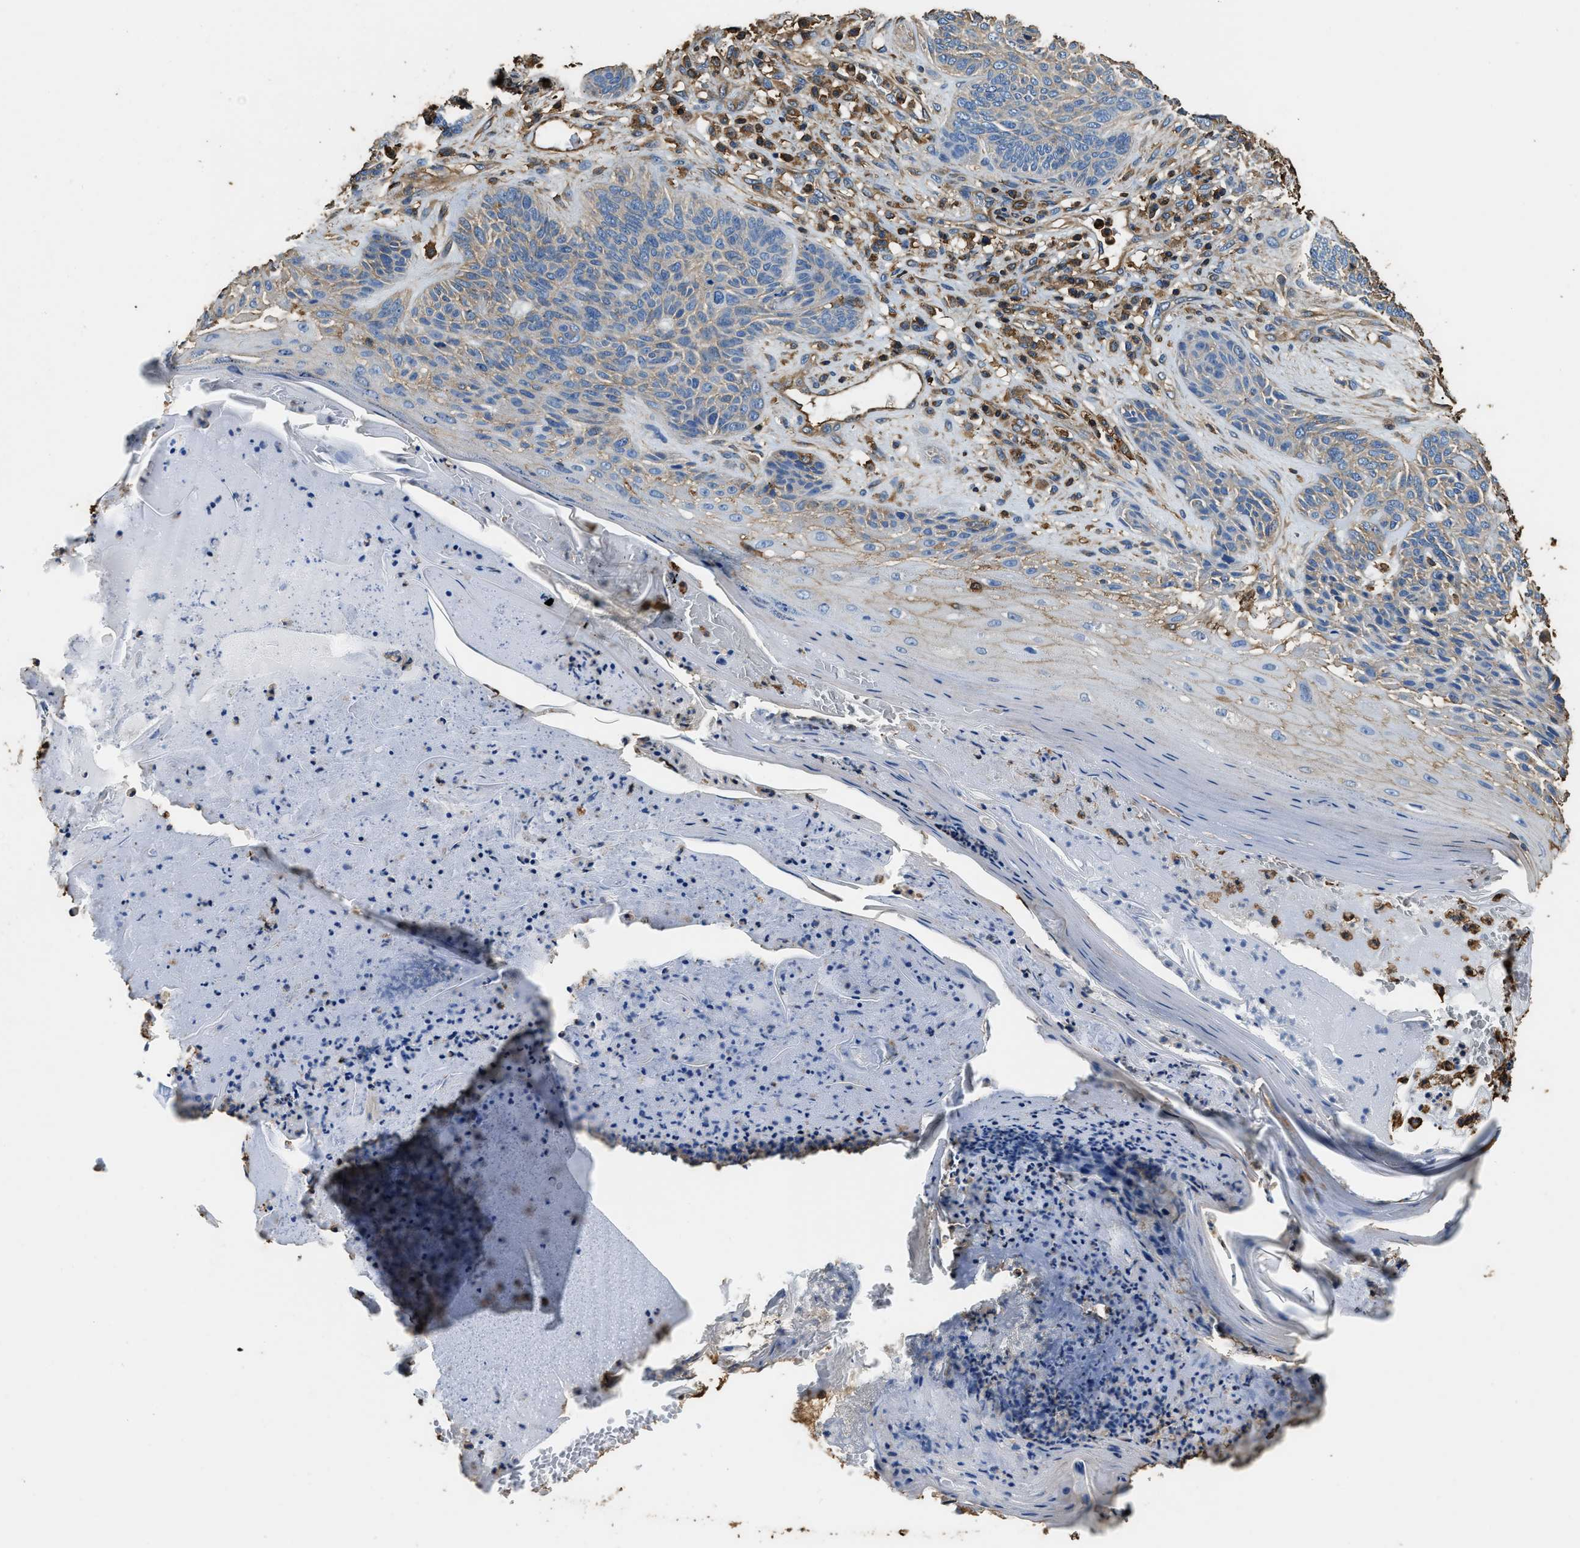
{"staining": {"intensity": "weak", "quantity": "<25%", "location": "cytoplasmic/membranous"}, "tissue": "skin cancer", "cell_type": "Tumor cells", "image_type": "cancer", "snomed": [{"axis": "morphology", "description": "Basal cell carcinoma"}, {"axis": "topography", "description": "Skin"}], "caption": "The image exhibits no staining of tumor cells in basal cell carcinoma (skin).", "gene": "ACCS", "patient": {"sex": "male", "age": 55}}